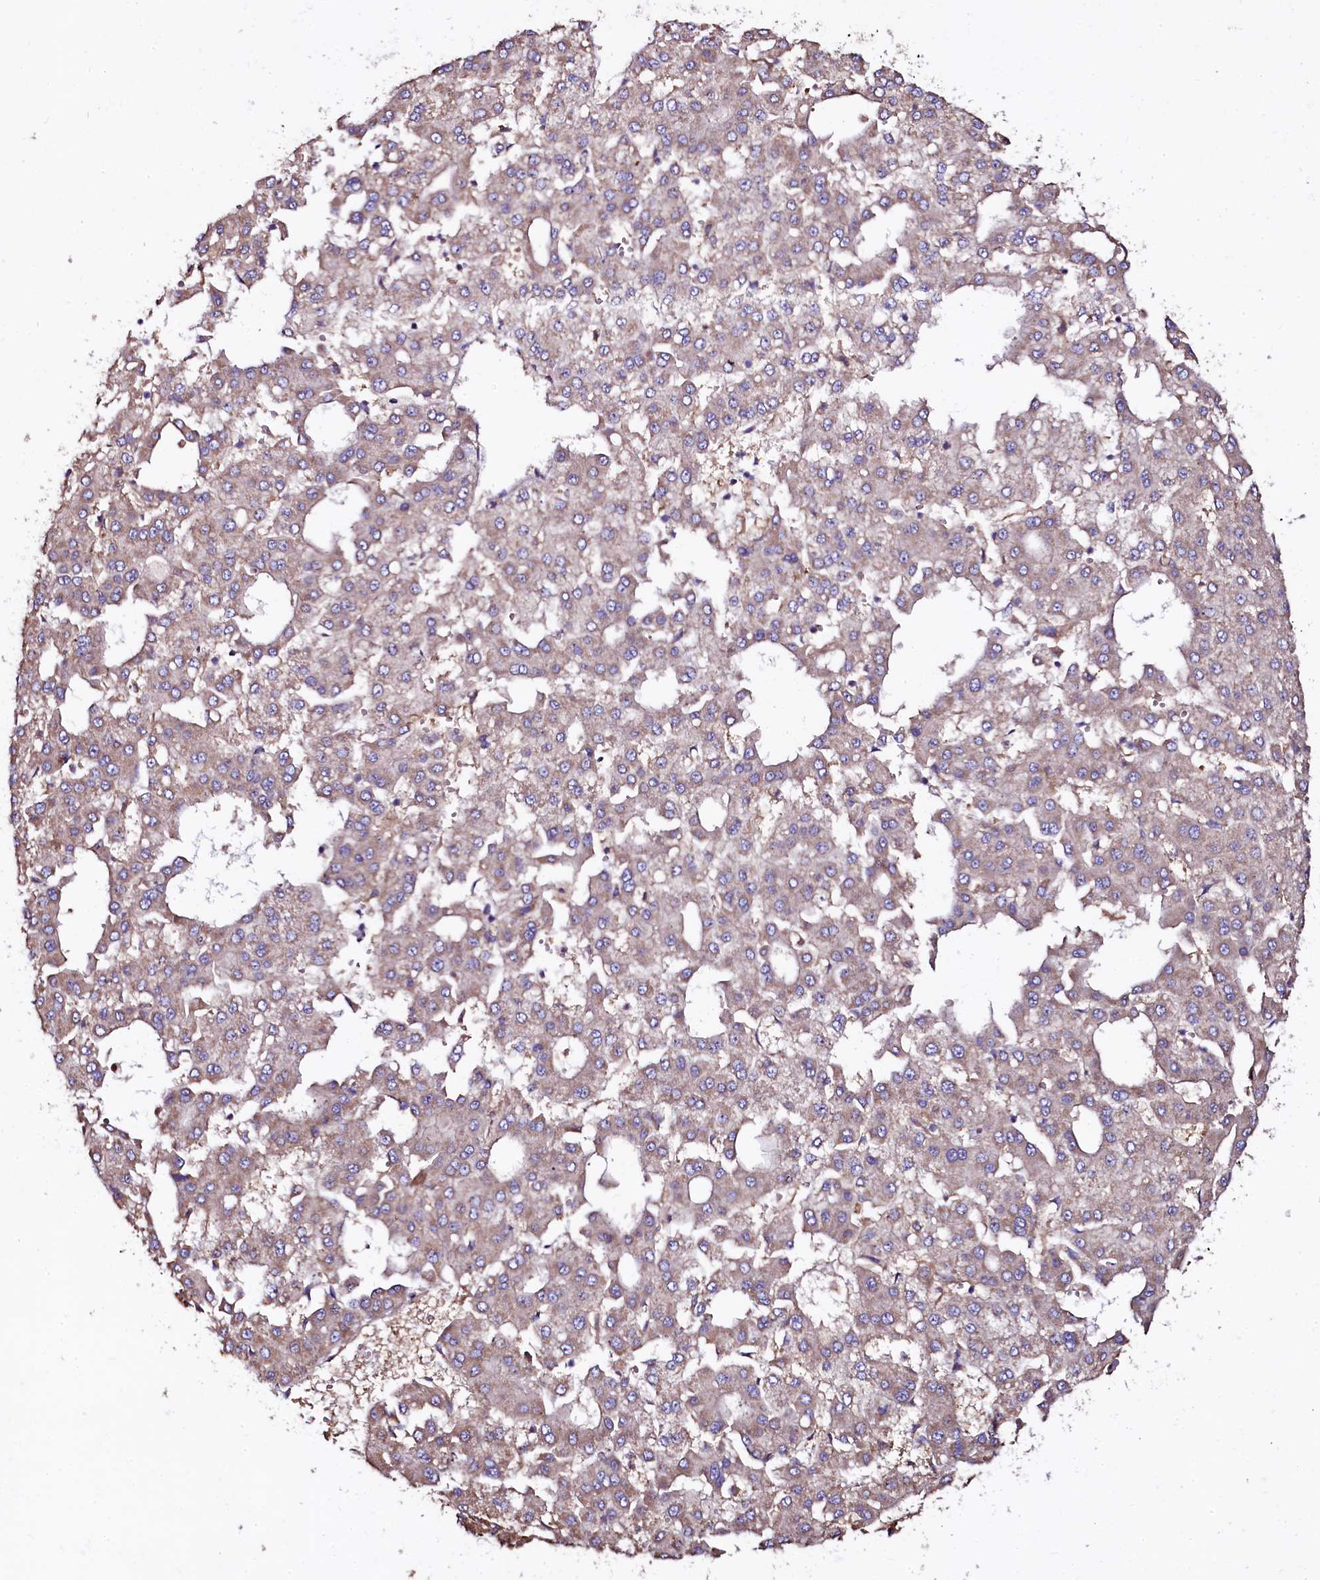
{"staining": {"intensity": "weak", "quantity": "<25%", "location": "cytoplasmic/membranous"}, "tissue": "liver cancer", "cell_type": "Tumor cells", "image_type": "cancer", "snomed": [{"axis": "morphology", "description": "Carcinoma, Hepatocellular, NOS"}, {"axis": "topography", "description": "Liver"}], "caption": "An immunohistochemistry (IHC) image of liver hepatocellular carcinoma is shown. There is no staining in tumor cells of liver hepatocellular carcinoma.", "gene": "APPL2", "patient": {"sex": "male", "age": 47}}